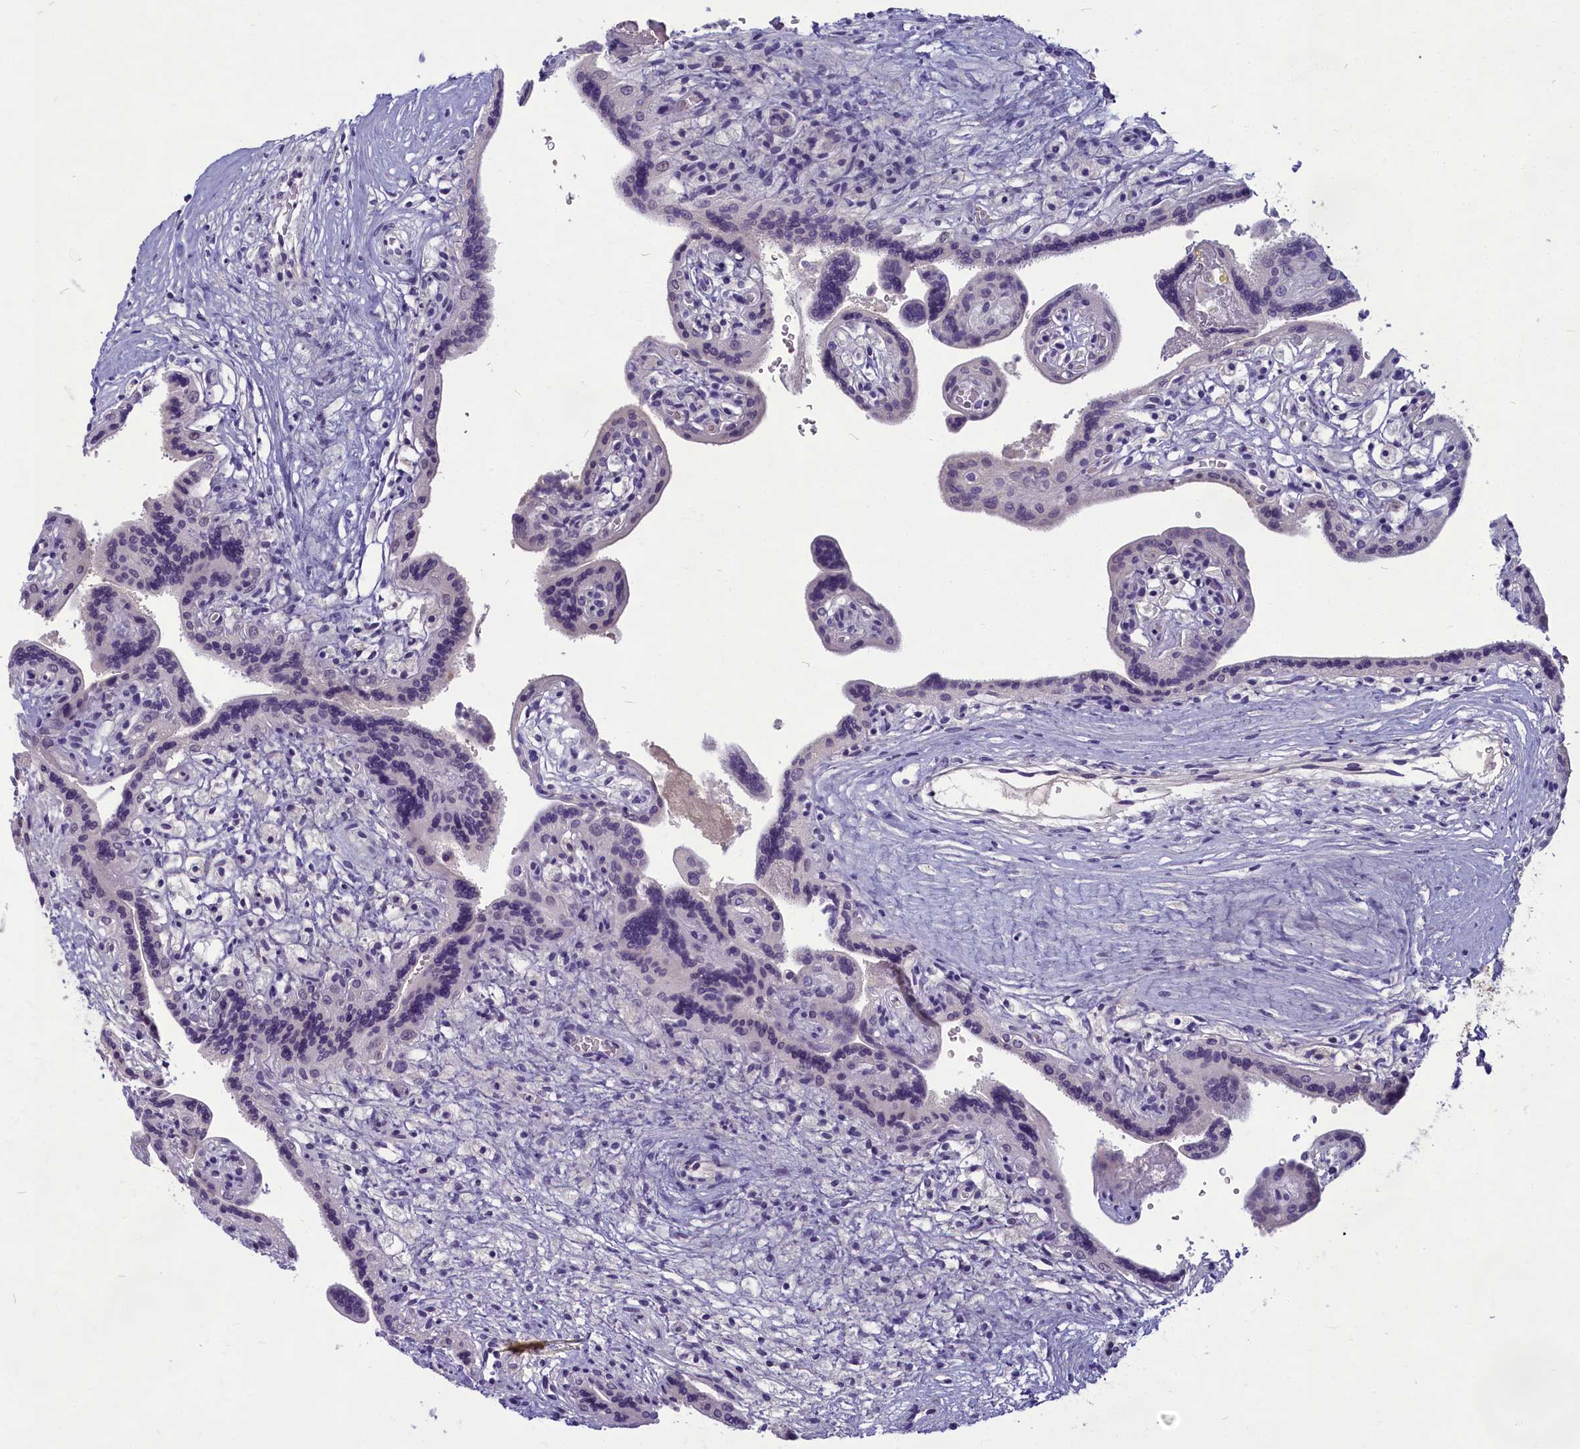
{"staining": {"intensity": "negative", "quantity": "none", "location": "none"}, "tissue": "placenta", "cell_type": "Decidual cells", "image_type": "normal", "snomed": [{"axis": "morphology", "description": "Normal tissue, NOS"}, {"axis": "topography", "description": "Placenta"}], "caption": "IHC image of normal placenta stained for a protein (brown), which demonstrates no staining in decidual cells.", "gene": "SV2C", "patient": {"sex": "female", "age": 37}}